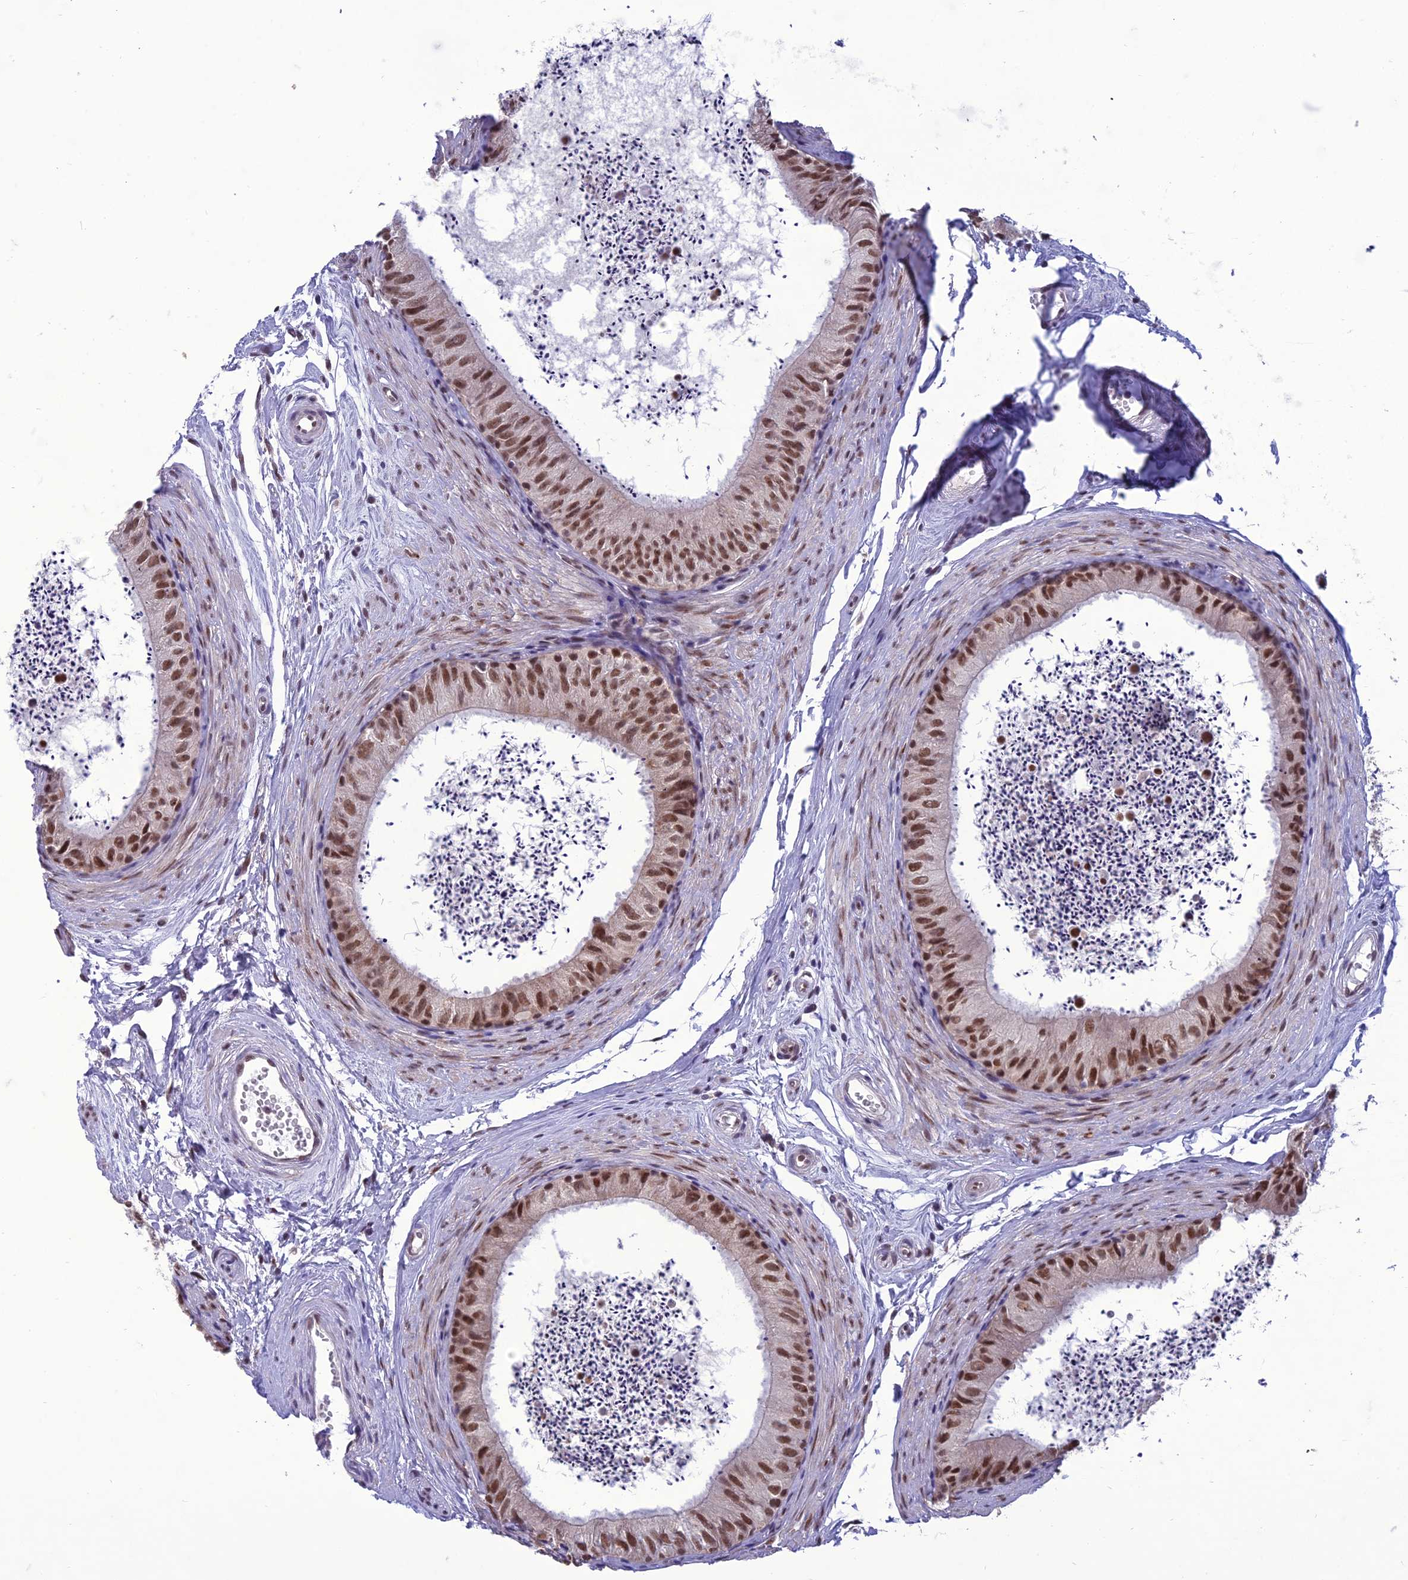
{"staining": {"intensity": "strong", "quantity": ">75%", "location": "nuclear"}, "tissue": "epididymis", "cell_type": "Glandular cells", "image_type": "normal", "snomed": [{"axis": "morphology", "description": "Normal tissue, NOS"}, {"axis": "topography", "description": "Epididymis"}], "caption": "Epididymis stained for a protein reveals strong nuclear positivity in glandular cells. Using DAB (brown) and hematoxylin (blue) stains, captured at high magnification using brightfield microscopy.", "gene": "RANBP3", "patient": {"sex": "male", "age": 56}}